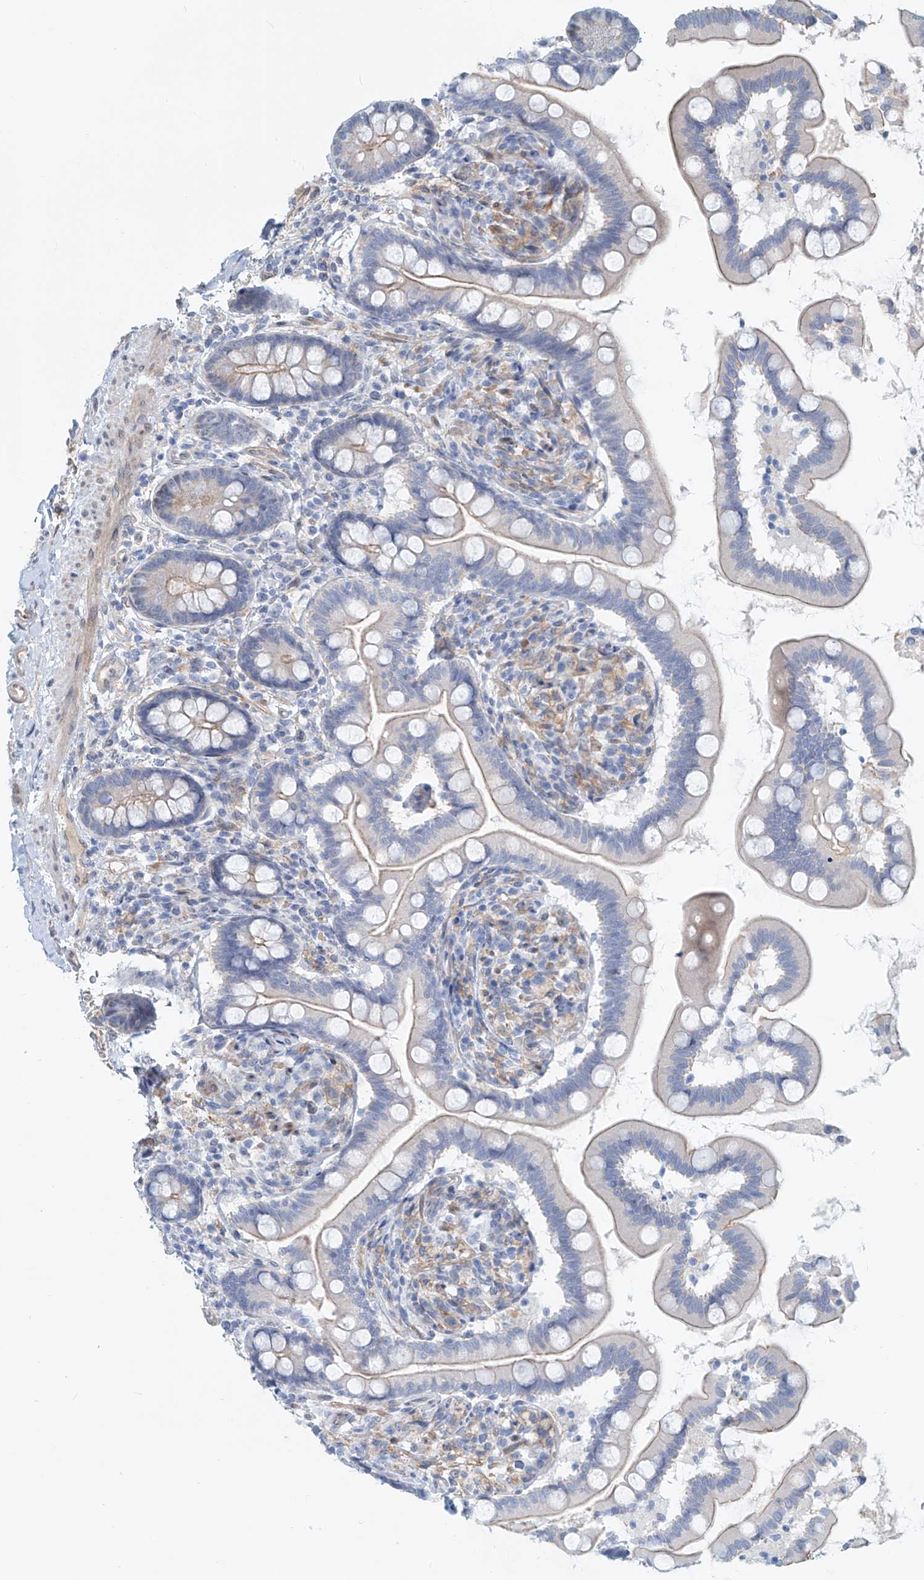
{"staining": {"intensity": "weak", "quantity": "25%-75%", "location": "cytoplasmic/membranous"}, "tissue": "small intestine", "cell_type": "Glandular cells", "image_type": "normal", "snomed": [{"axis": "morphology", "description": "Normal tissue, NOS"}, {"axis": "topography", "description": "Small intestine"}], "caption": "A micrograph of small intestine stained for a protein reveals weak cytoplasmic/membranous brown staining in glandular cells.", "gene": "SASH1", "patient": {"sex": "female", "age": 64}}